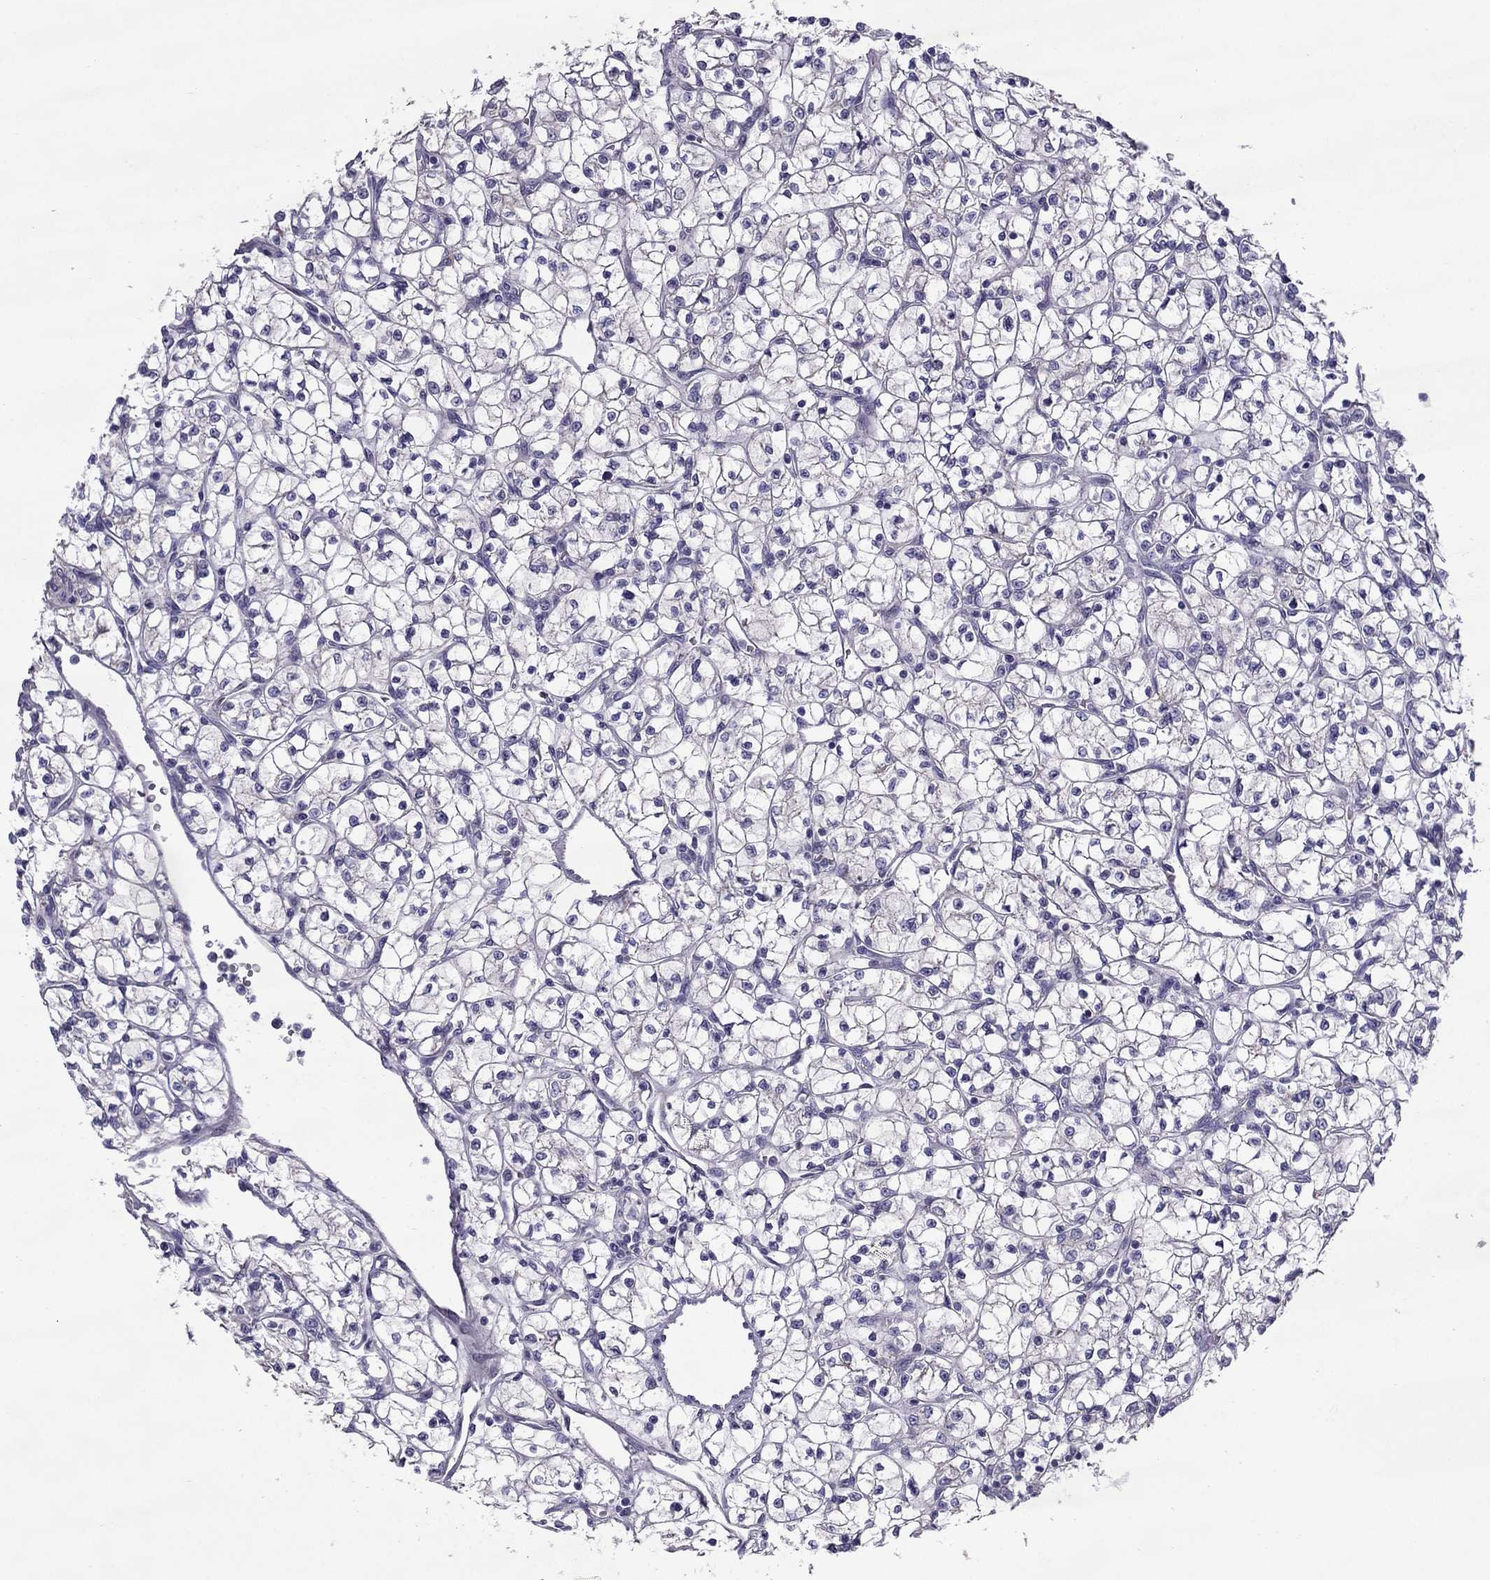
{"staining": {"intensity": "negative", "quantity": "none", "location": "none"}, "tissue": "renal cancer", "cell_type": "Tumor cells", "image_type": "cancer", "snomed": [{"axis": "morphology", "description": "Adenocarcinoma, NOS"}, {"axis": "topography", "description": "Kidney"}], "caption": "Renal adenocarcinoma was stained to show a protein in brown. There is no significant staining in tumor cells. (Brightfield microscopy of DAB (3,3'-diaminobenzidine) immunohistochemistry at high magnification).", "gene": "MYBPH", "patient": {"sex": "female", "age": 64}}